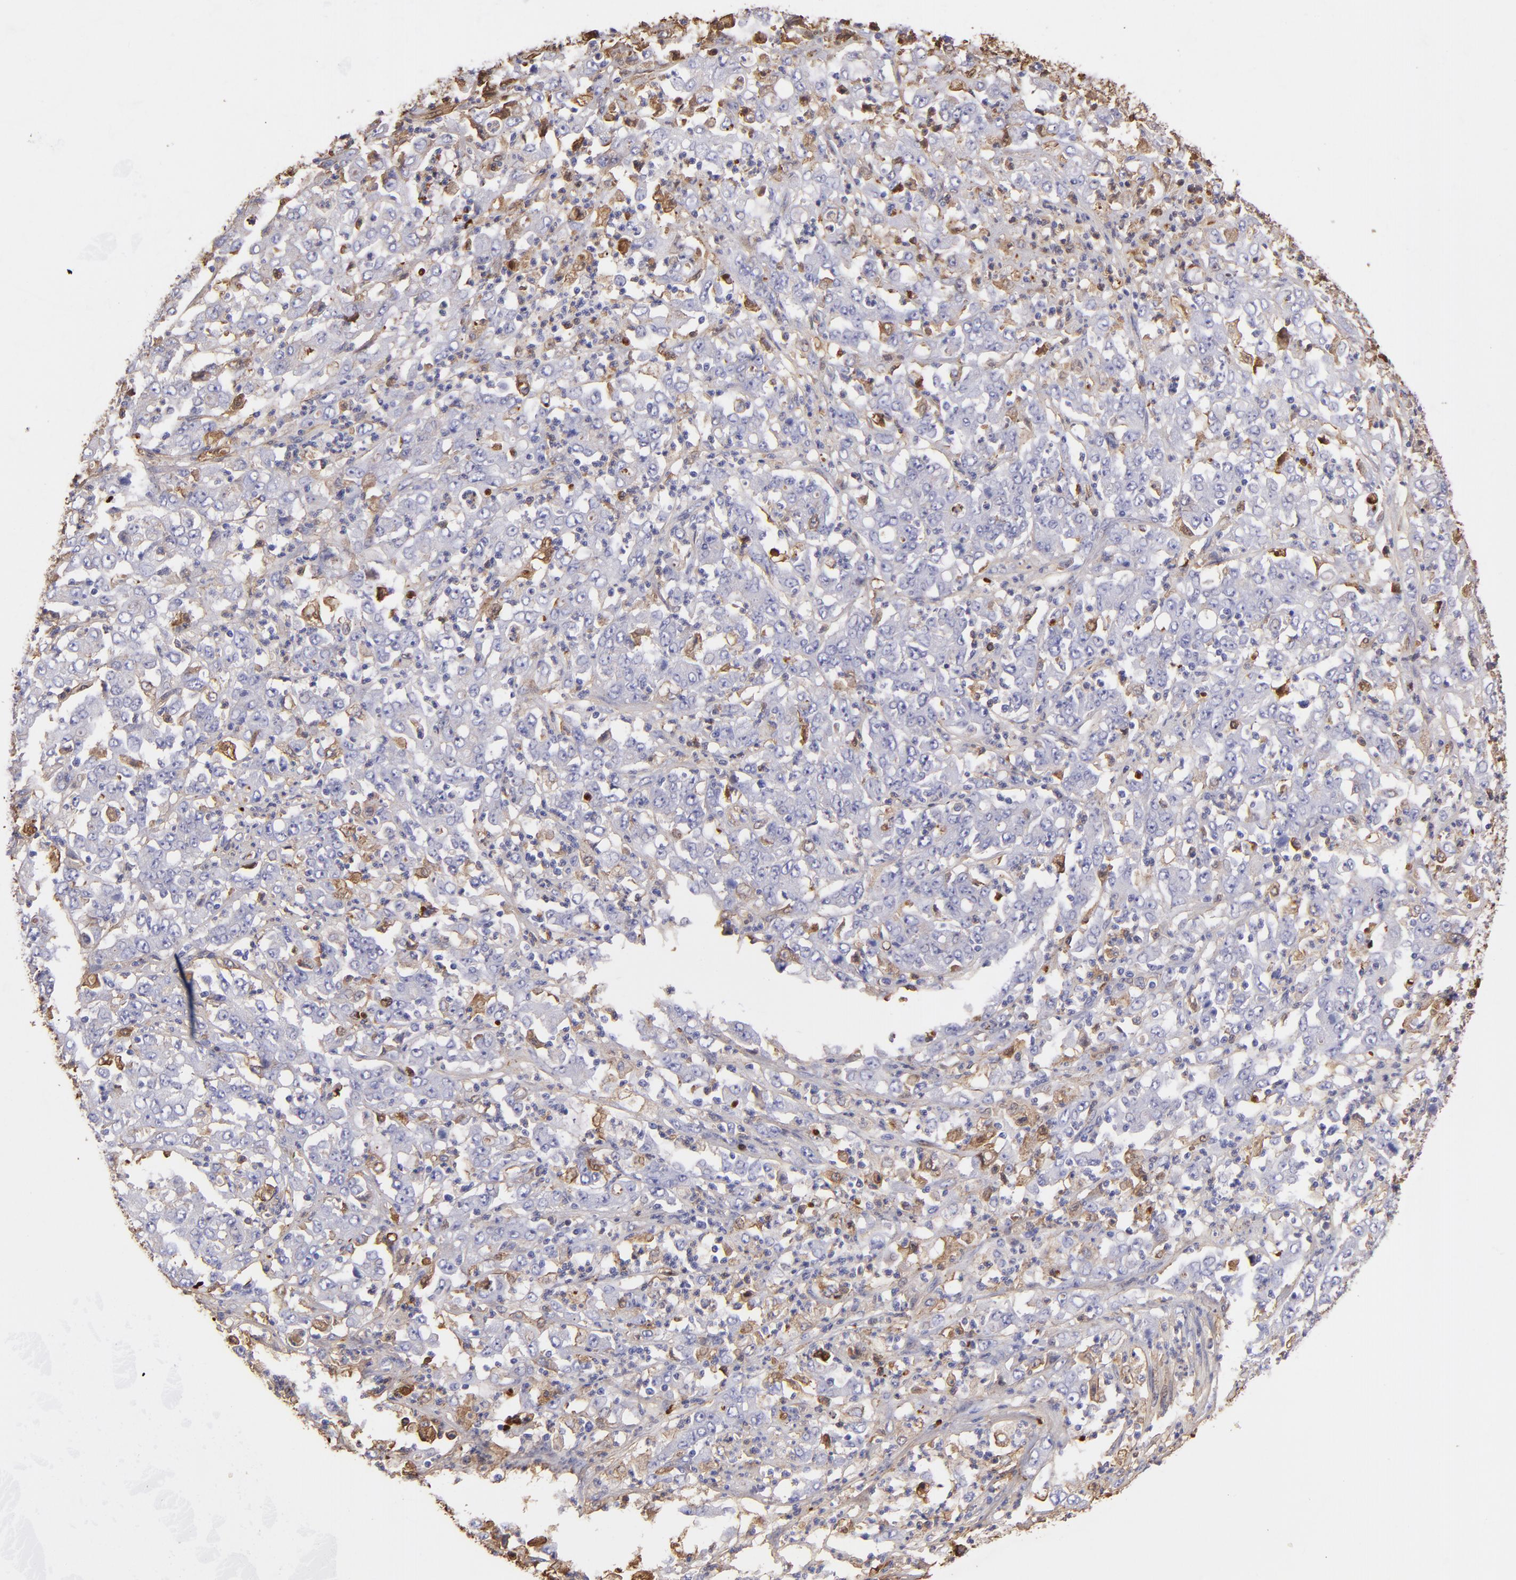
{"staining": {"intensity": "negative", "quantity": "none", "location": "none"}, "tissue": "stomach cancer", "cell_type": "Tumor cells", "image_type": "cancer", "snomed": [{"axis": "morphology", "description": "Adenocarcinoma, NOS"}, {"axis": "topography", "description": "Stomach, lower"}], "caption": "A histopathology image of human adenocarcinoma (stomach) is negative for staining in tumor cells. Nuclei are stained in blue.", "gene": "FGB", "patient": {"sex": "female", "age": 71}}